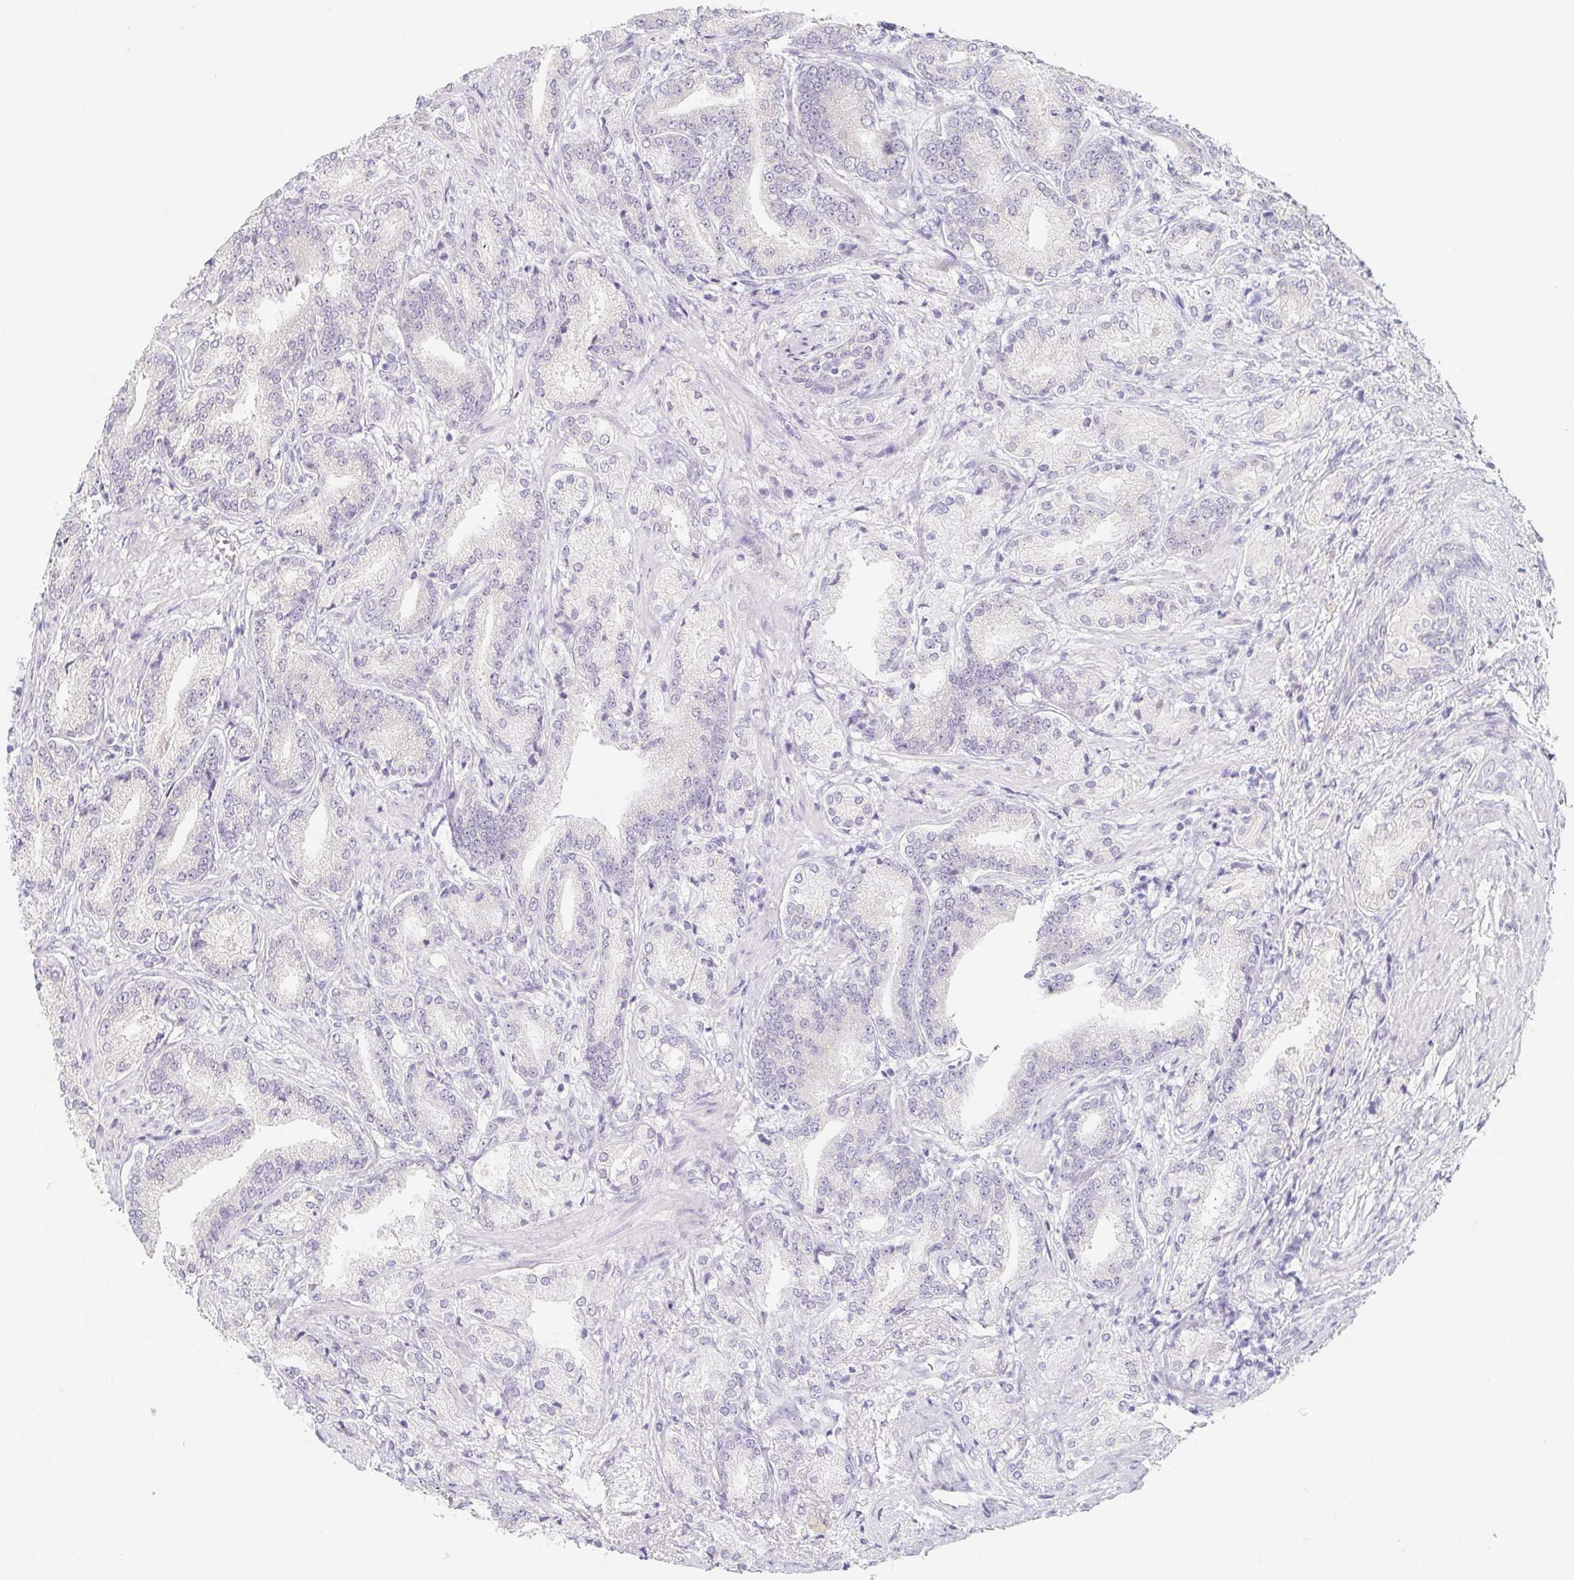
{"staining": {"intensity": "negative", "quantity": "none", "location": "none"}, "tissue": "prostate cancer", "cell_type": "Tumor cells", "image_type": "cancer", "snomed": [{"axis": "morphology", "description": "Adenocarcinoma, High grade"}, {"axis": "topography", "description": "Prostate and seminal vesicle, NOS"}], "caption": "IHC photomicrograph of neoplastic tissue: prostate cancer (adenocarcinoma (high-grade)) stained with DAB shows no significant protein expression in tumor cells.", "gene": "GLIPR1L1", "patient": {"sex": "male", "age": 61}}